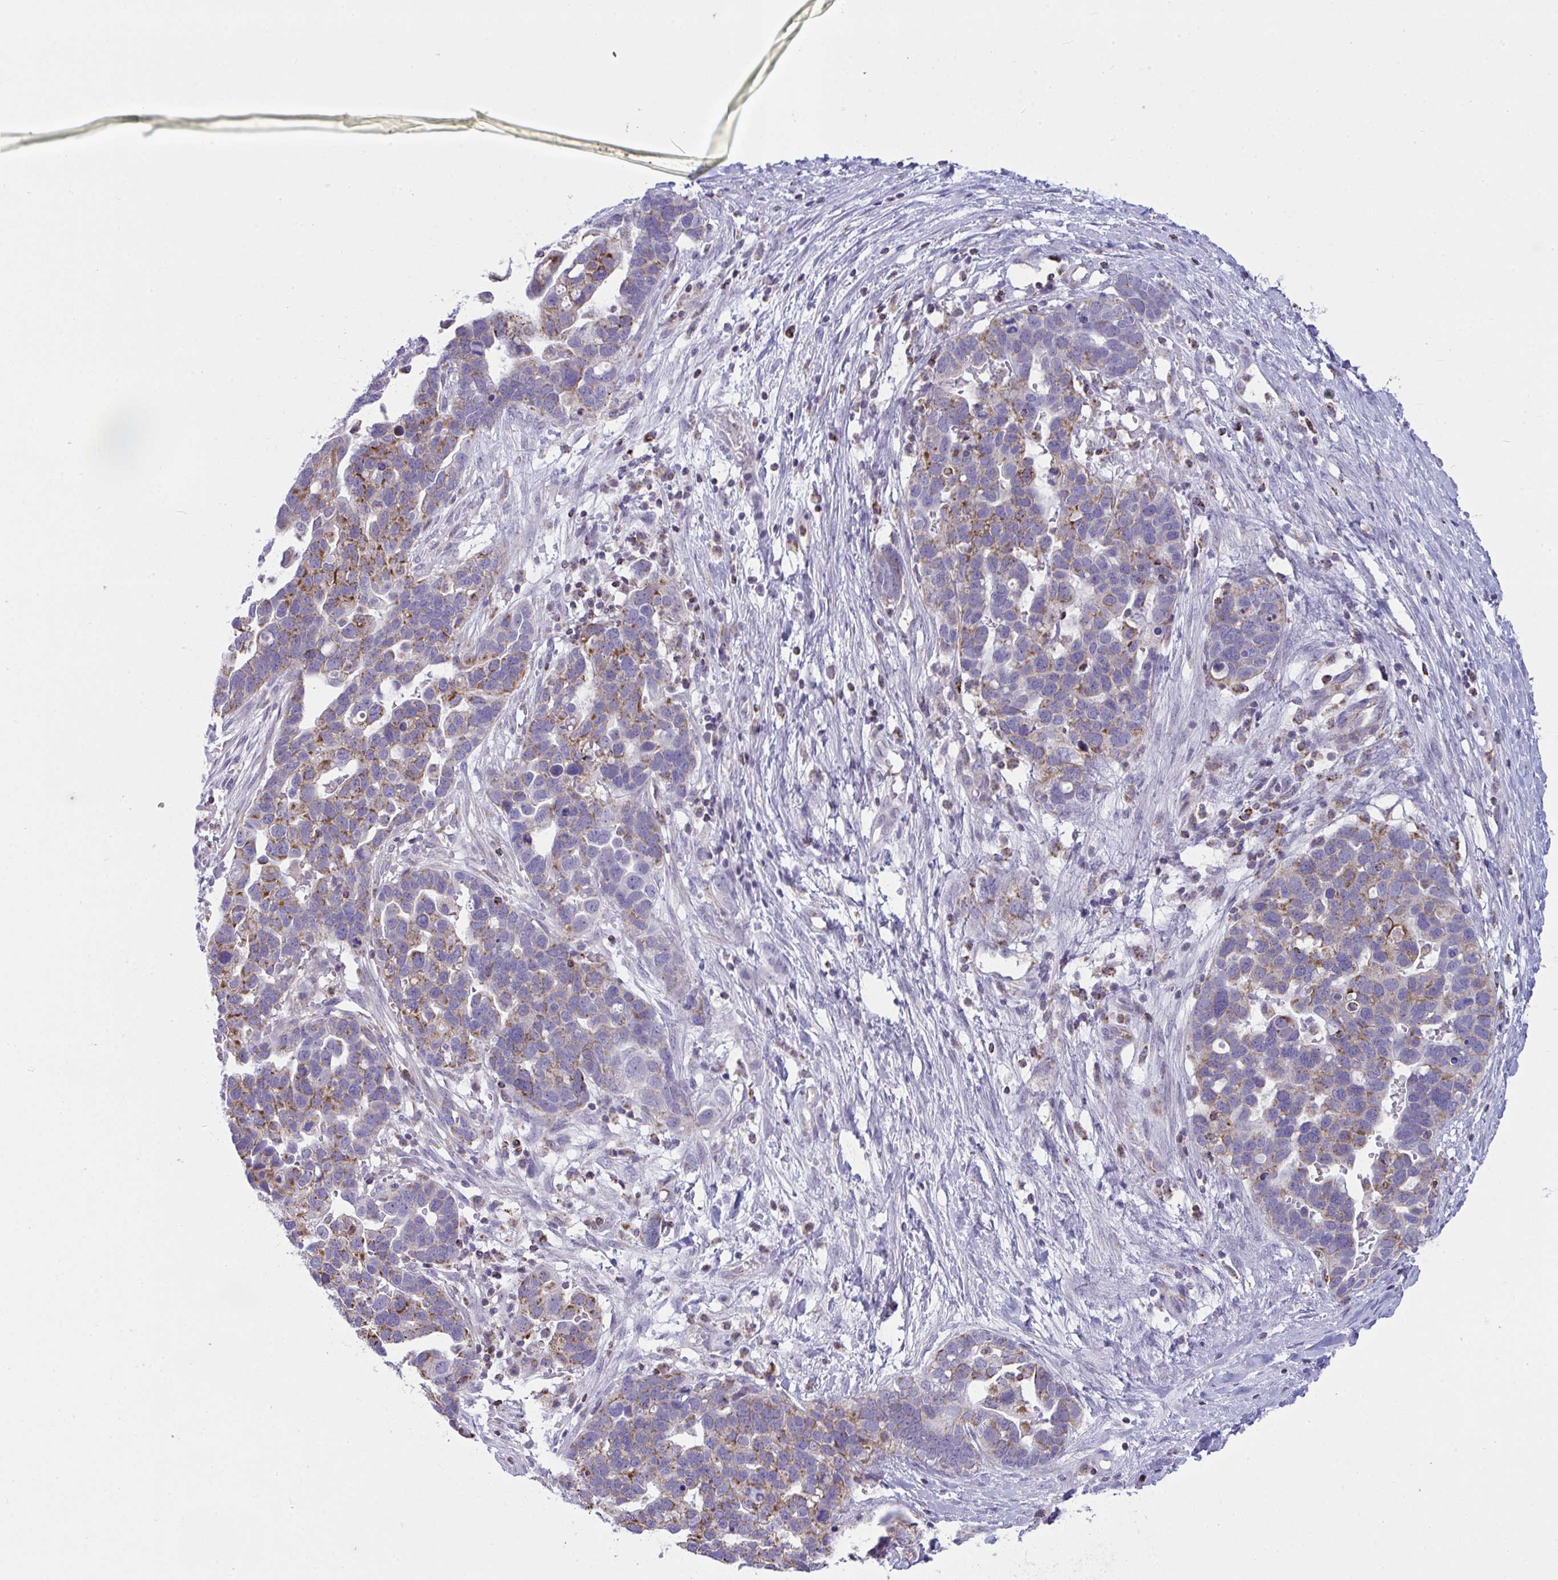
{"staining": {"intensity": "moderate", "quantity": "25%-75%", "location": "cytoplasmic/membranous"}, "tissue": "ovarian cancer", "cell_type": "Tumor cells", "image_type": "cancer", "snomed": [{"axis": "morphology", "description": "Cystadenocarcinoma, serous, NOS"}, {"axis": "topography", "description": "Ovary"}], "caption": "DAB immunohistochemical staining of human ovarian cancer displays moderate cytoplasmic/membranous protein positivity in approximately 25%-75% of tumor cells.", "gene": "PLA2G12B", "patient": {"sex": "female", "age": 54}}